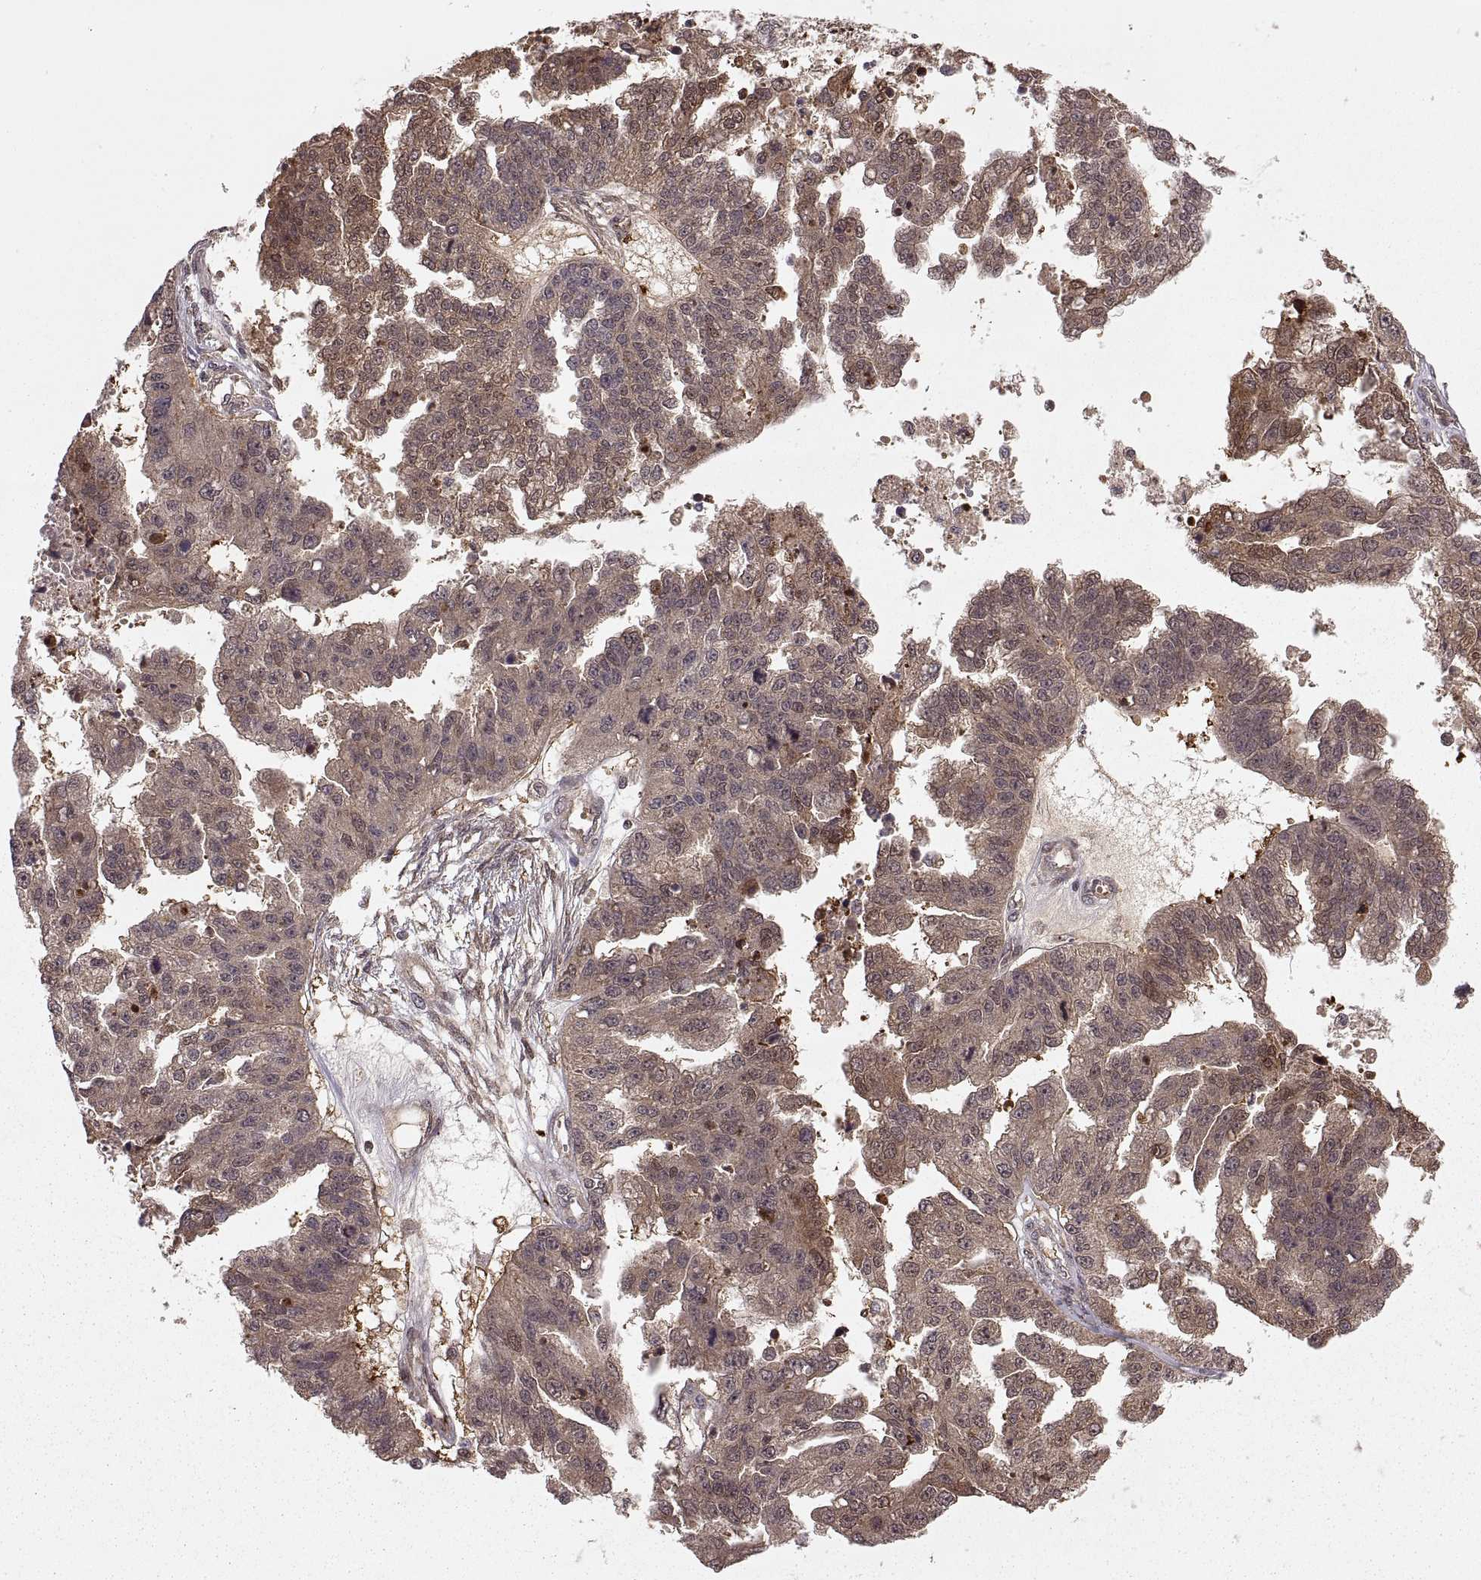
{"staining": {"intensity": "weak", "quantity": ">75%", "location": "cytoplasmic/membranous"}, "tissue": "ovarian cancer", "cell_type": "Tumor cells", "image_type": "cancer", "snomed": [{"axis": "morphology", "description": "Cystadenocarcinoma, serous, NOS"}, {"axis": "topography", "description": "Ovary"}], "caption": "Human serous cystadenocarcinoma (ovarian) stained for a protein (brown) exhibits weak cytoplasmic/membranous positive expression in approximately >75% of tumor cells.", "gene": "DEDD", "patient": {"sex": "female", "age": 58}}